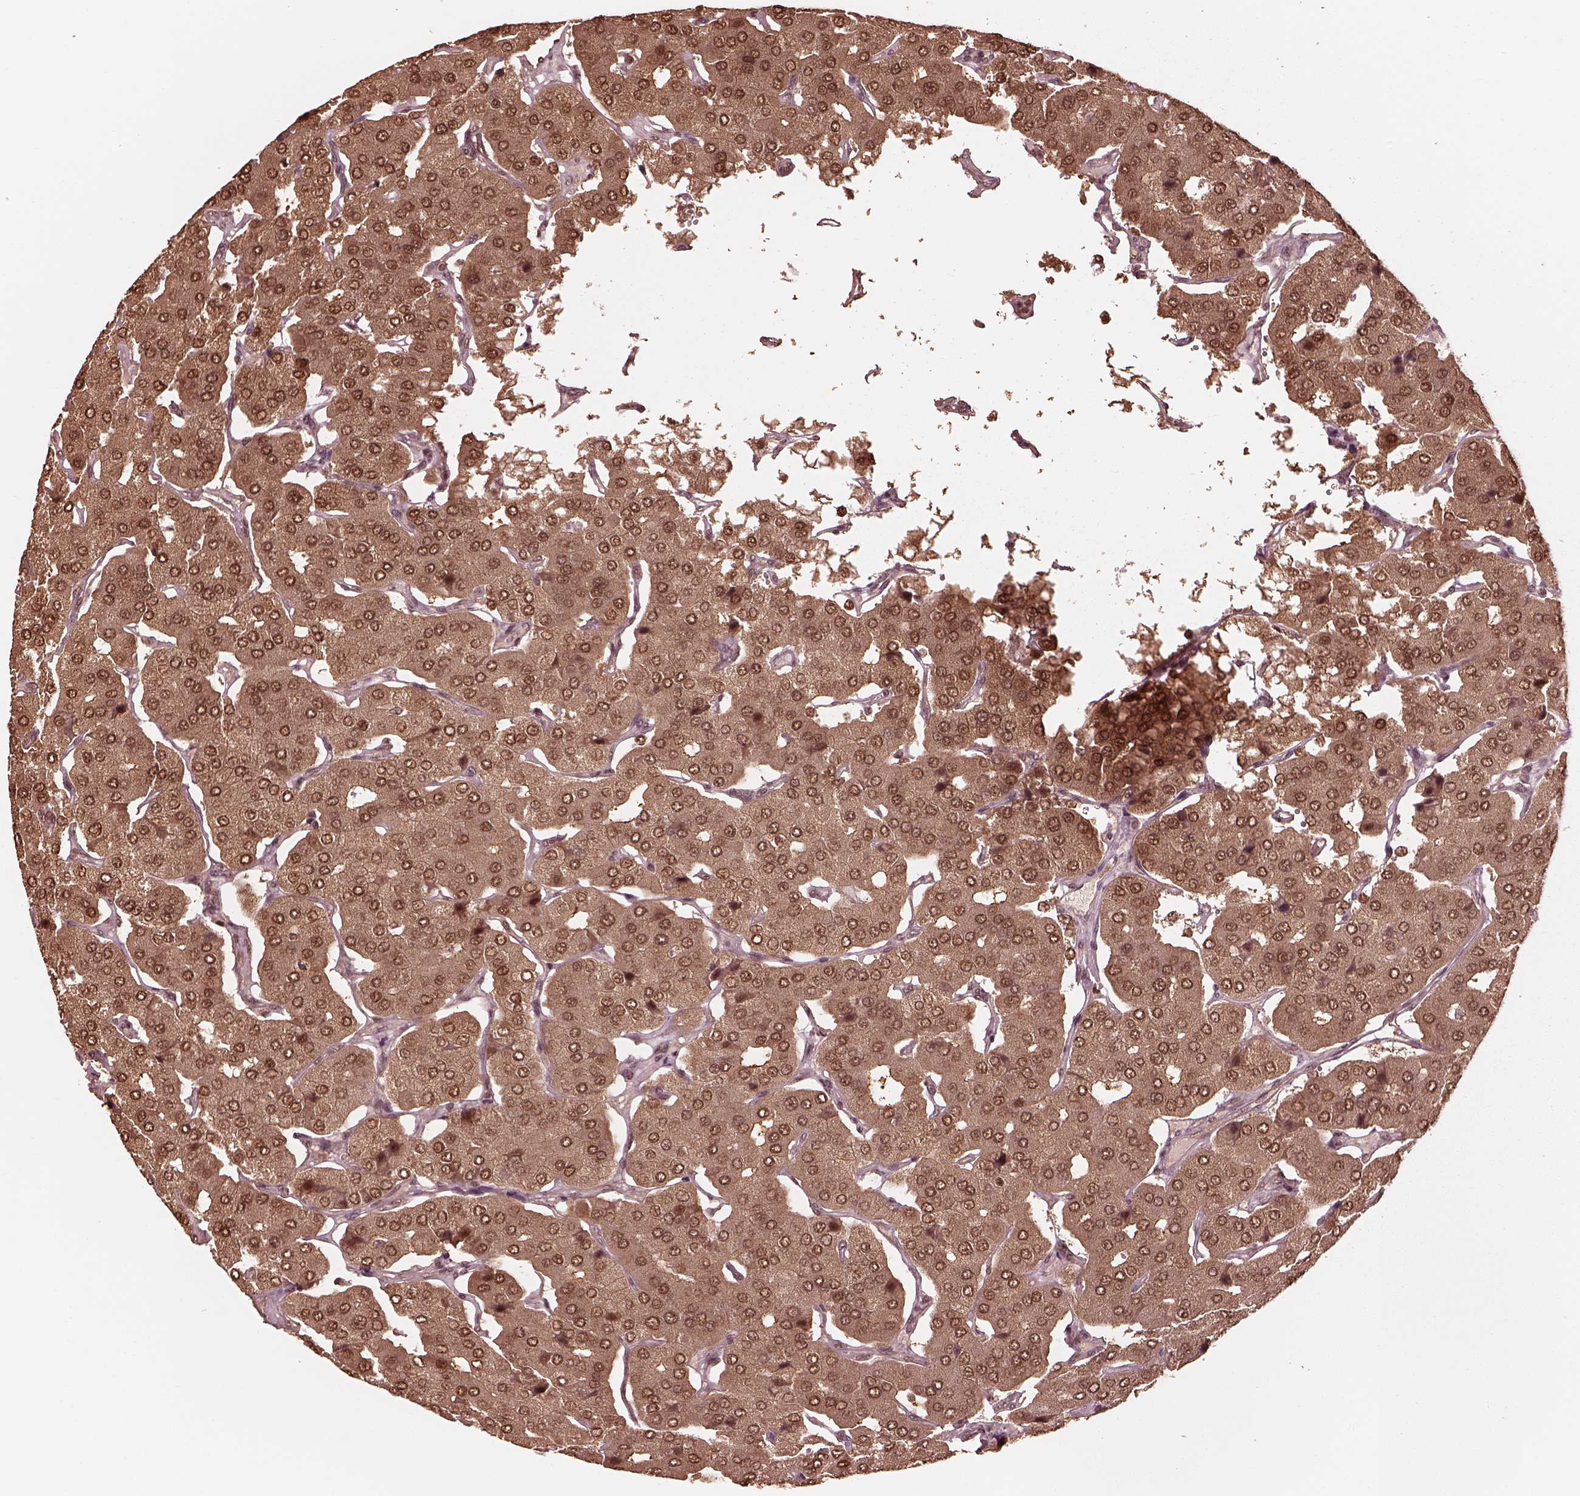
{"staining": {"intensity": "moderate", "quantity": ">75%", "location": "cytoplasmic/membranous,nuclear"}, "tissue": "parathyroid gland", "cell_type": "Glandular cells", "image_type": "normal", "snomed": [{"axis": "morphology", "description": "Normal tissue, NOS"}, {"axis": "morphology", "description": "Adenoma, NOS"}, {"axis": "topography", "description": "Parathyroid gland"}], "caption": "Moderate cytoplasmic/membranous,nuclear staining for a protein is present in approximately >75% of glandular cells of benign parathyroid gland using immunohistochemistry (IHC).", "gene": "PSMC5", "patient": {"sex": "female", "age": 86}}